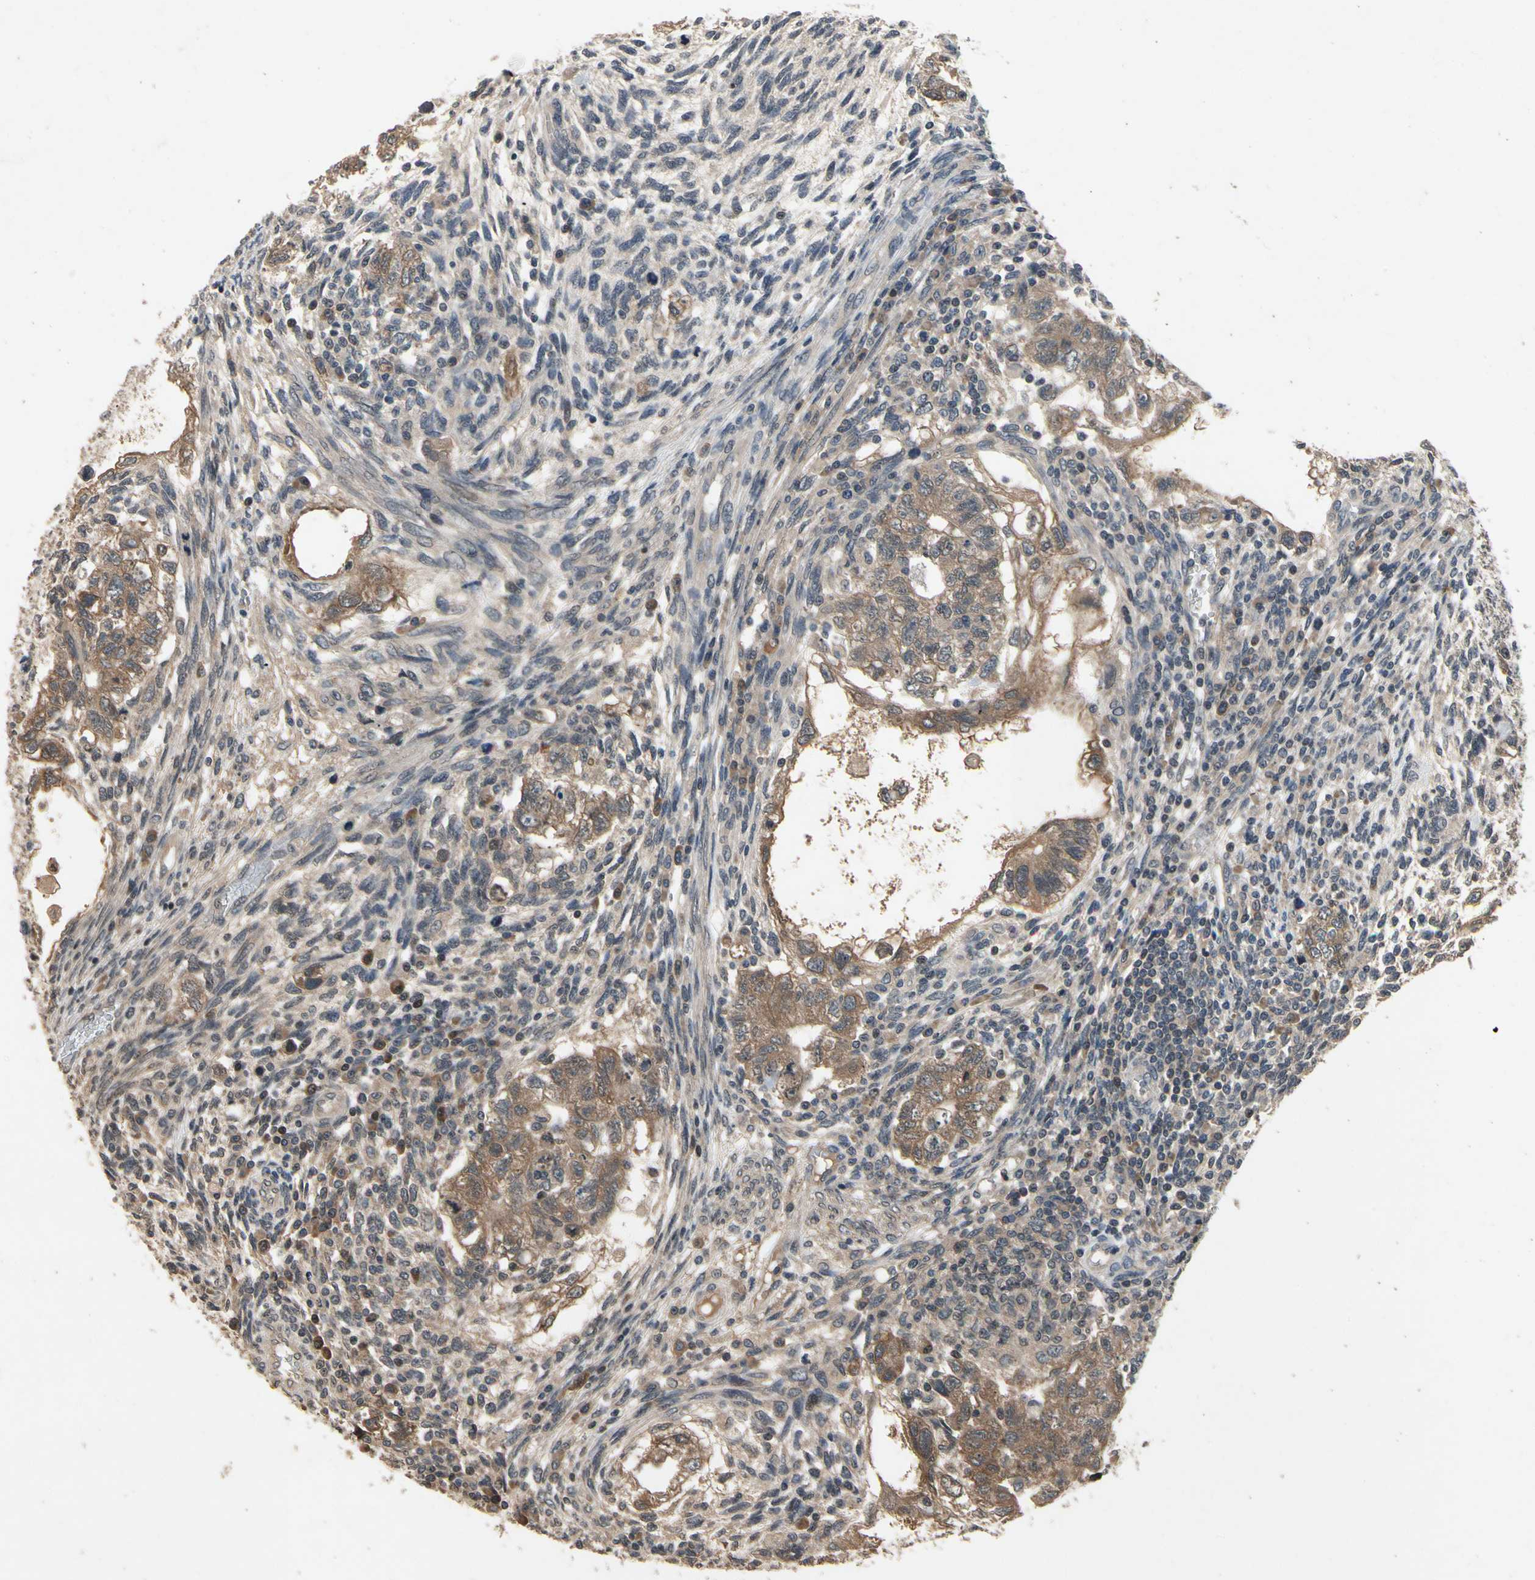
{"staining": {"intensity": "moderate", "quantity": ">75%", "location": "cytoplasmic/membranous"}, "tissue": "testis cancer", "cell_type": "Tumor cells", "image_type": "cancer", "snomed": [{"axis": "morphology", "description": "Normal tissue, NOS"}, {"axis": "morphology", "description": "Carcinoma, Embryonal, NOS"}, {"axis": "topography", "description": "Testis"}], "caption": "Human testis embryonal carcinoma stained with a brown dye displays moderate cytoplasmic/membranous positive positivity in approximately >75% of tumor cells.", "gene": "DPY19L3", "patient": {"sex": "male", "age": 36}}